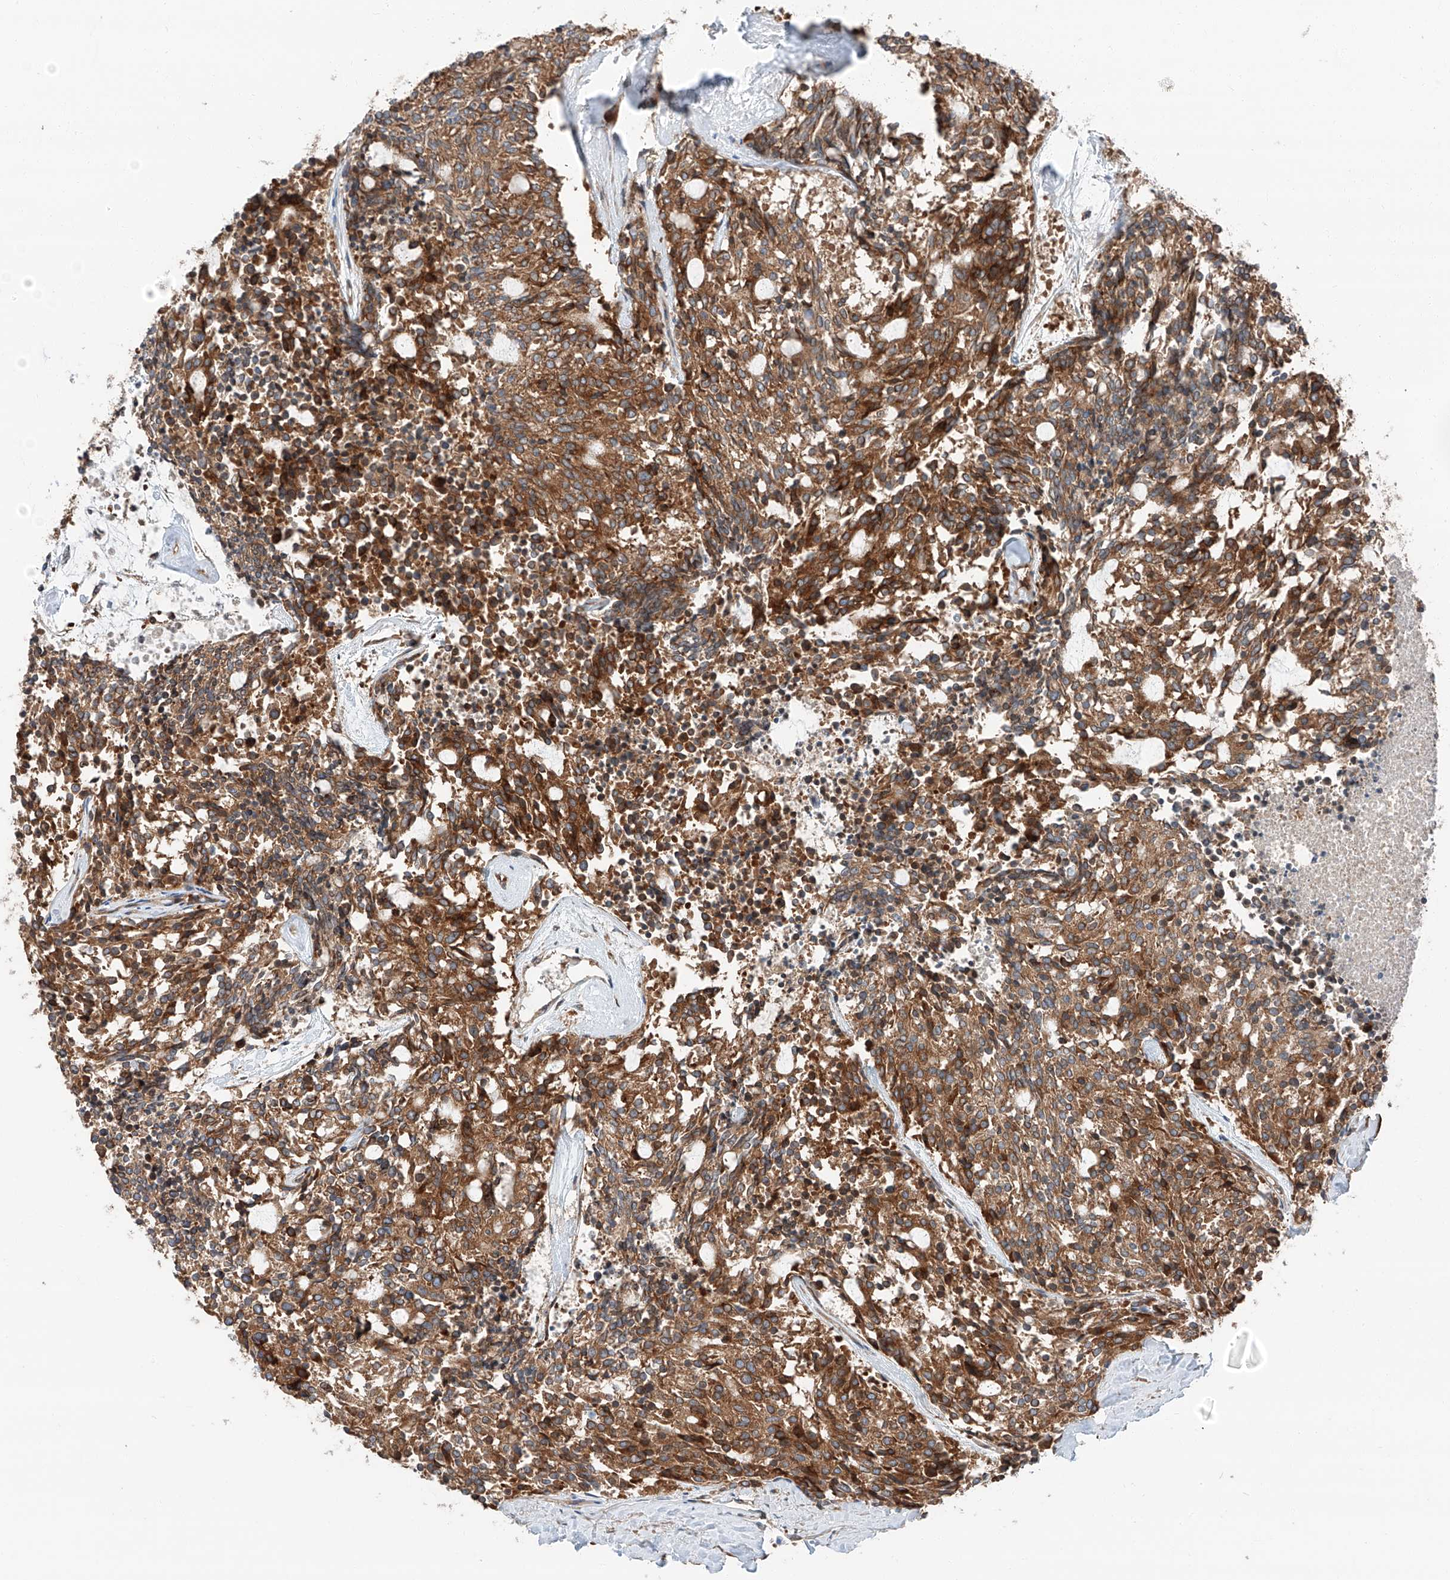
{"staining": {"intensity": "moderate", "quantity": ">75%", "location": "cytoplasmic/membranous"}, "tissue": "carcinoid", "cell_type": "Tumor cells", "image_type": "cancer", "snomed": [{"axis": "morphology", "description": "Carcinoid, malignant, NOS"}, {"axis": "topography", "description": "Pancreas"}], "caption": "This photomicrograph exhibits immunohistochemistry (IHC) staining of carcinoid, with medium moderate cytoplasmic/membranous expression in about >75% of tumor cells.", "gene": "ZC3H15", "patient": {"sex": "female", "age": 54}}